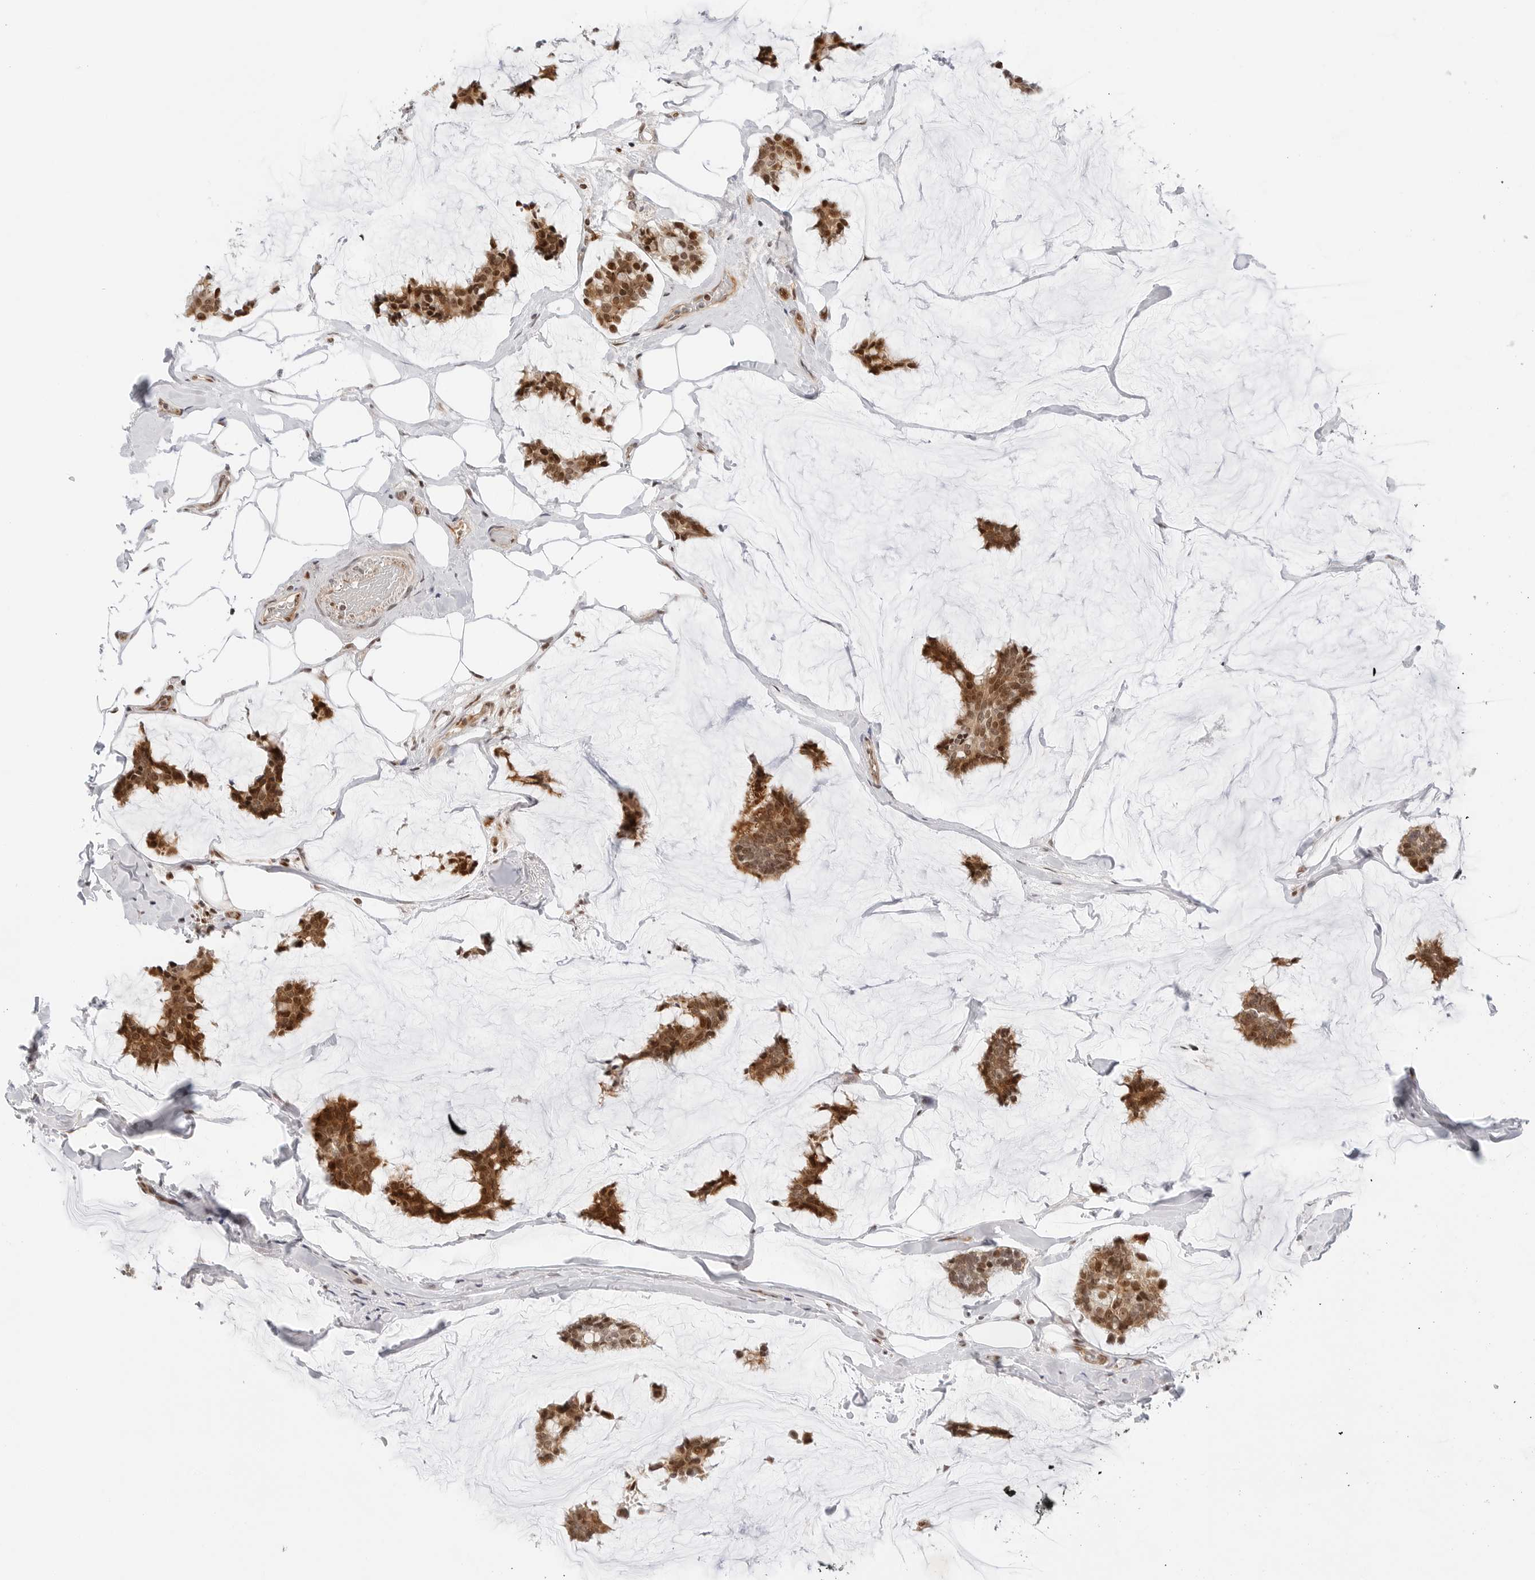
{"staining": {"intensity": "moderate", "quantity": ">75%", "location": "cytoplasmic/membranous,nuclear"}, "tissue": "breast cancer", "cell_type": "Tumor cells", "image_type": "cancer", "snomed": [{"axis": "morphology", "description": "Duct carcinoma"}, {"axis": "topography", "description": "Breast"}], "caption": "Immunohistochemistry (IHC) photomicrograph of neoplastic tissue: breast intraductal carcinoma stained using immunohistochemistry shows medium levels of moderate protein expression localized specifically in the cytoplasmic/membranous and nuclear of tumor cells, appearing as a cytoplasmic/membranous and nuclear brown color.", "gene": "ZNF613", "patient": {"sex": "female", "age": 93}}